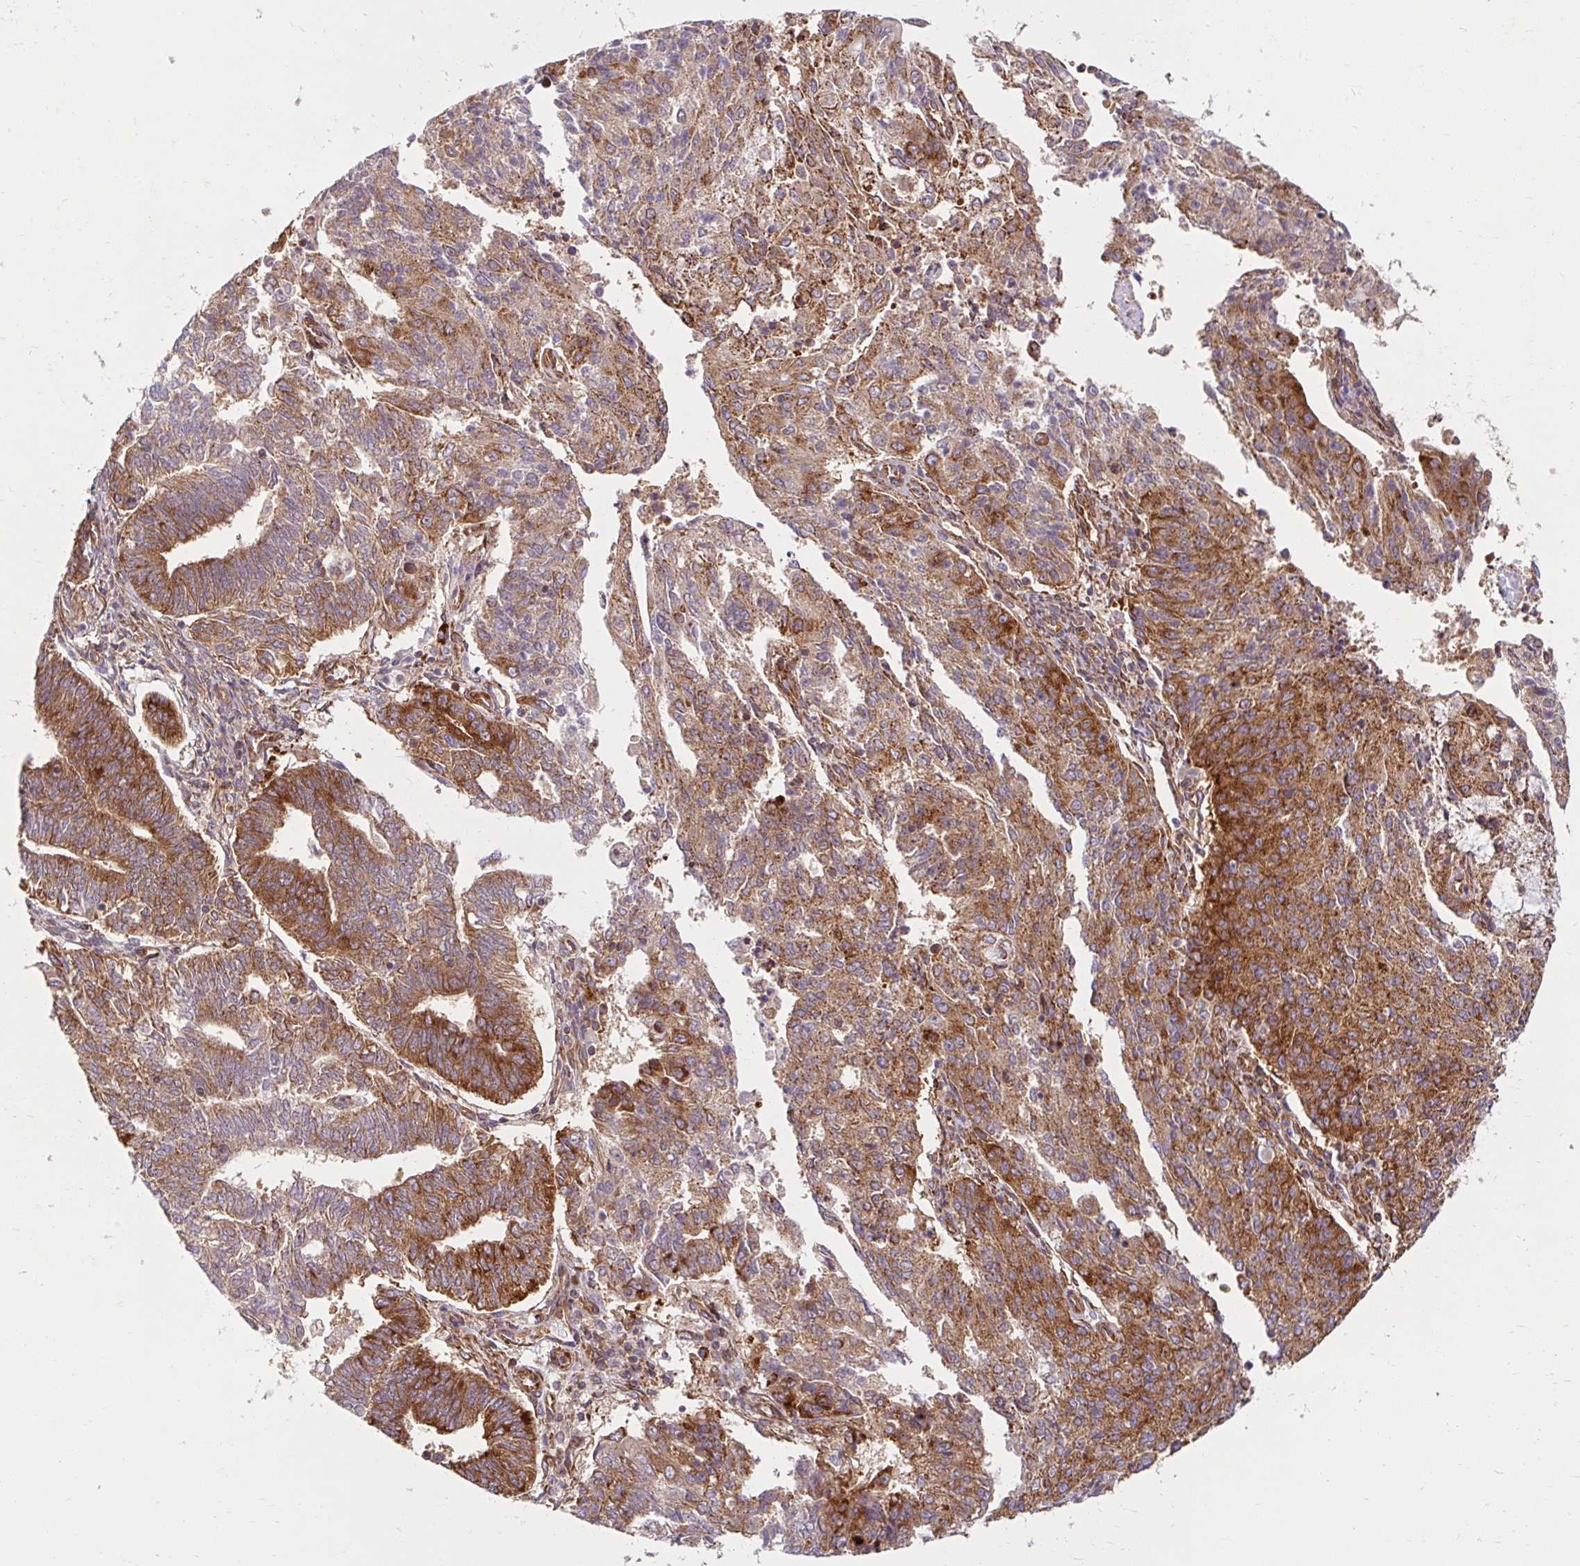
{"staining": {"intensity": "strong", "quantity": ">75%", "location": "cytoplasmic/membranous"}, "tissue": "endometrial cancer", "cell_type": "Tumor cells", "image_type": "cancer", "snomed": [{"axis": "morphology", "description": "Adenocarcinoma, NOS"}, {"axis": "topography", "description": "Endometrium"}], "caption": "This micrograph demonstrates adenocarcinoma (endometrial) stained with immunohistochemistry (IHC) to label a protein in brown. The cytoplasmic/membranous of tumor cells show strong positivity for the protein. Nuclei are counter-stained blue.", "gene": "BTF3", "patient": {"sex": "female", "age": 82}}